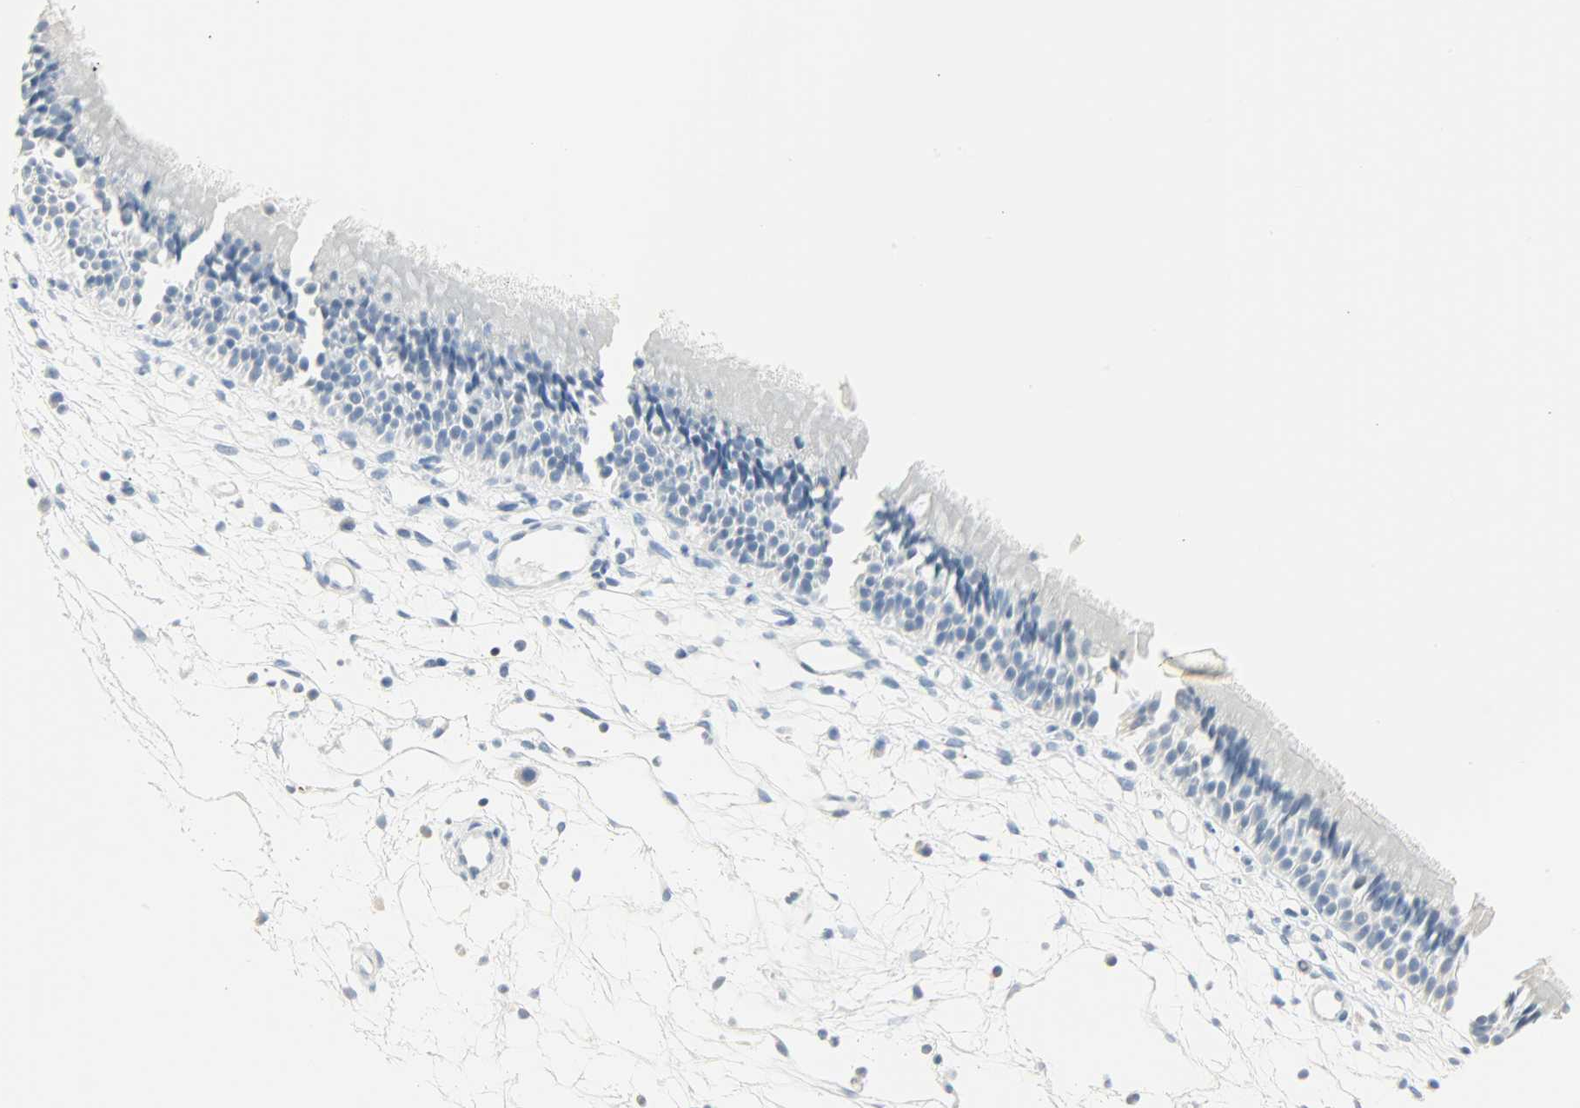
{"staining": {"intensity": "negative", "quantity": "none", "location": "none"}, "tissue": "nasopharynx", "cell_type": "Respiratory epithelial cells", "image_type": "normal", "snomed": [{"axis": "morphology", "description": "Normal tissue, NOS"}, {"axis": "topography", "description": "Nasopharynx"}], "caption": "DAB immunohistochemical staining of benign nasopharynx demonstrates no significant expression in respiratory epithelial cells. (Stains: DAB (3,3'-diaminobenzidine) immunohistochemistry with hematoxylin counter stain, Microscopy: brightfield microscopy at high magnification).", "gene": "PTPN6", "patient": {"sex": "female", "age": 54}}